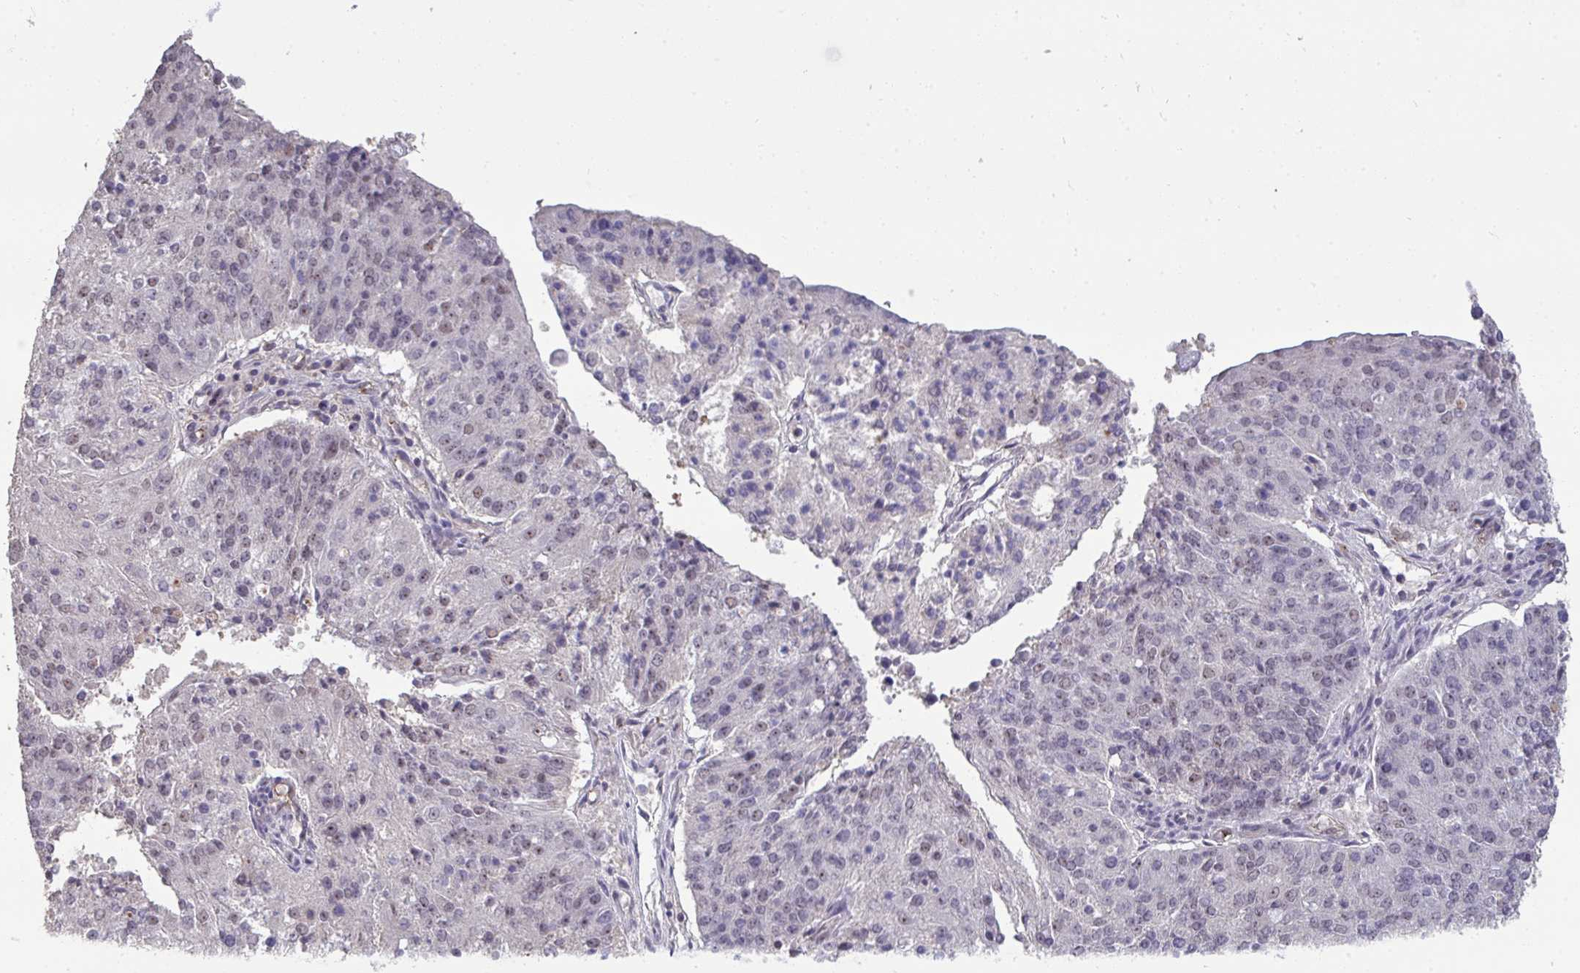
{"staining": {"intensity": "negative", "quantity": "none", "location": "none"}, "tissue": "endometrial cancer", "cell_type": "Tumor cells", "image_type": "cancer", "snomed": [{"axis": "morphology", "description": "Adenocarcinoma, NOS"}, {"axis": "topography", "description": "Endometrium"}], "caption": "Protein analysis of adenocarcinoma (endometrial) shows no significant positivity in tumor cells.", "gene": "SENP3", "patient": {"sex": "female", "age": 82}}